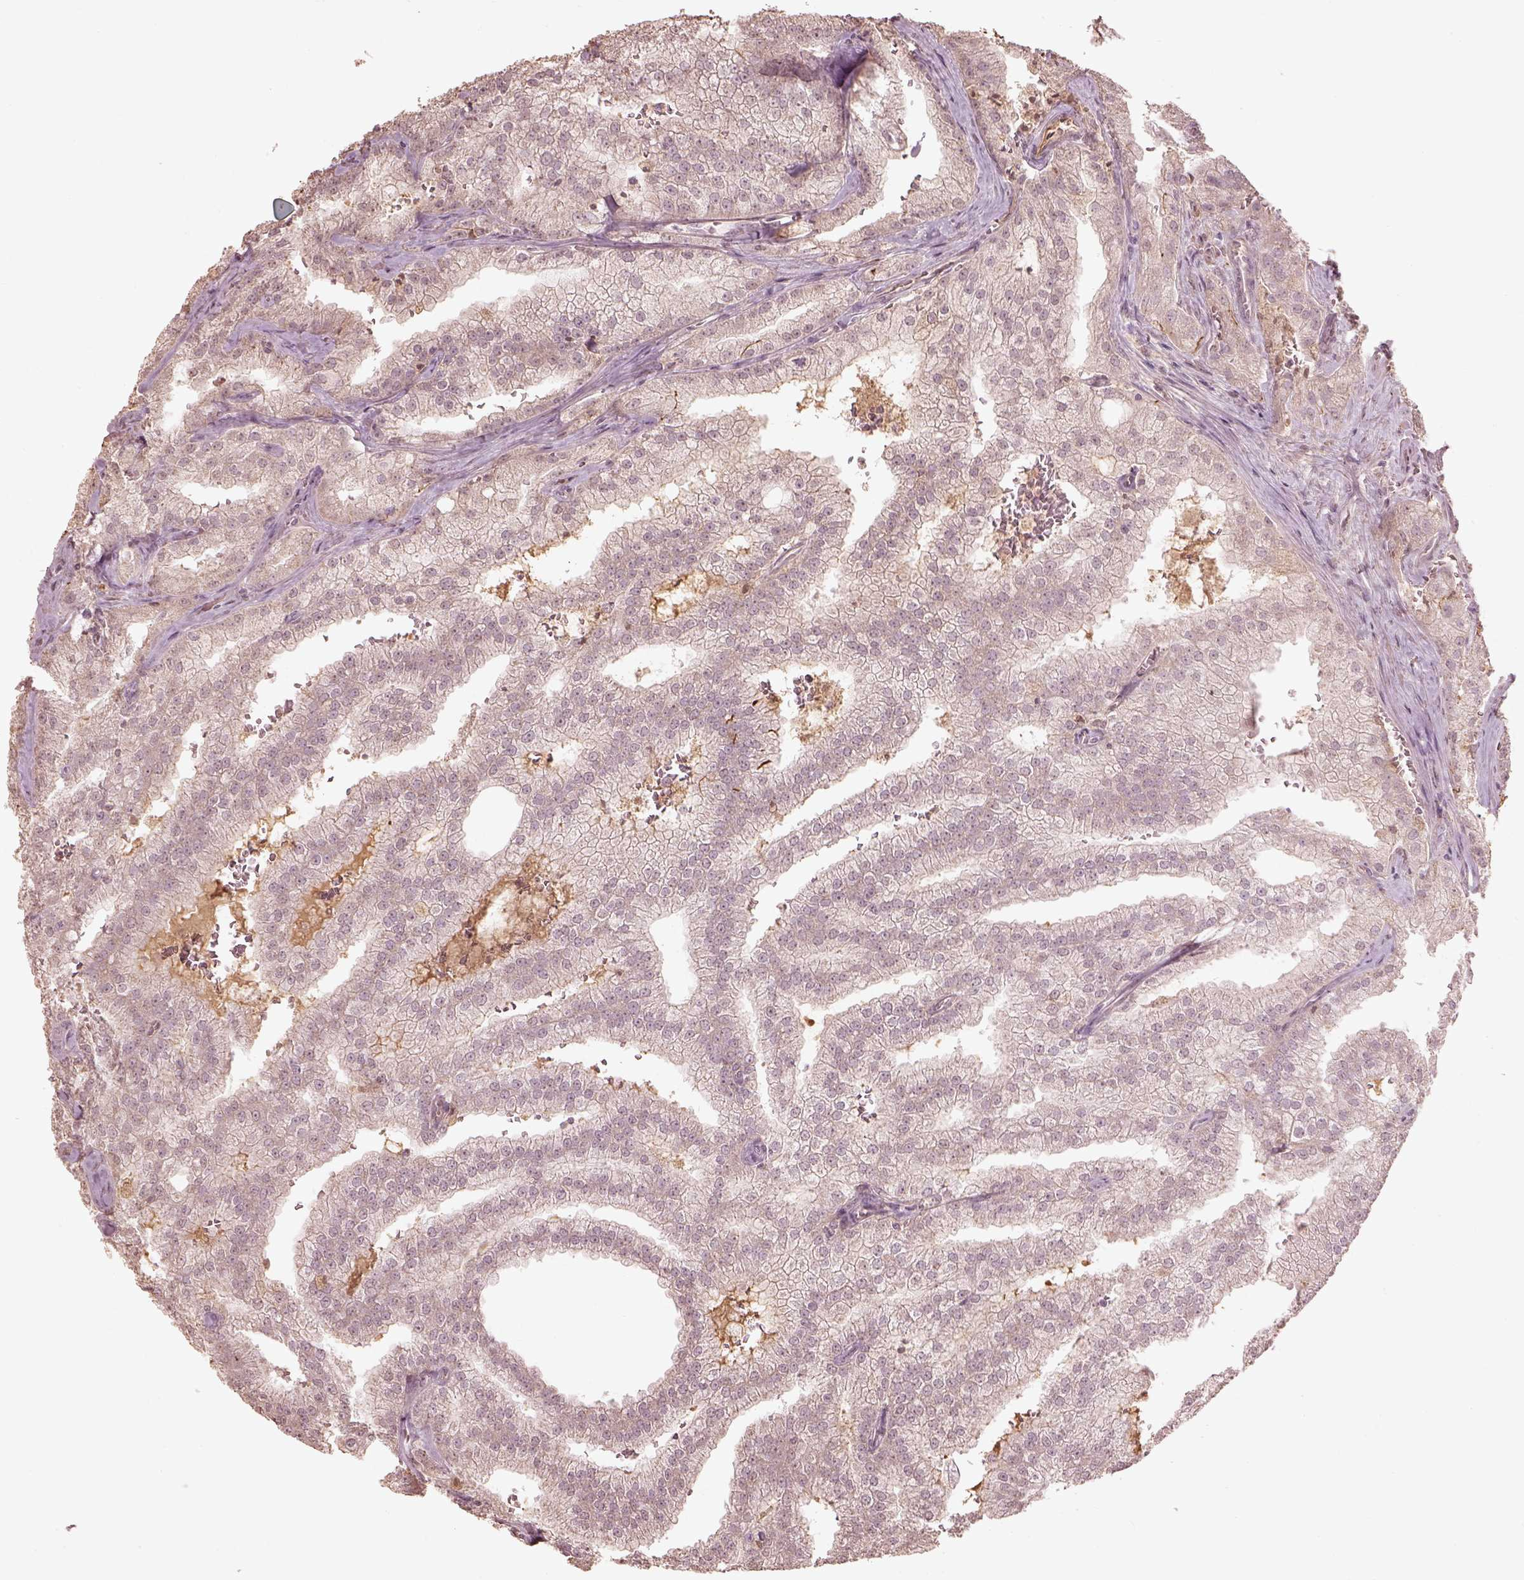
{"staining": {"intensity": "negative", "quantity": "none", "location": "none"}, "tissue": "prostate cancer", "cell_type": "Tumor cells", "image_type": "cancer", "snomed": [{"axis": "morphology", "description": "Adenocarcinoma, NOS"}, {"axis": "topography", "description": "Prostate"}], "caption": "DAB (3,3'-diaminobenzidine) immunohistochemical staining of adenocarcinoma (prostate) demonstrates no significant staining in tumor cells.", "gene": "CALR3", "patient": {"sex": "male", "age": 70}}